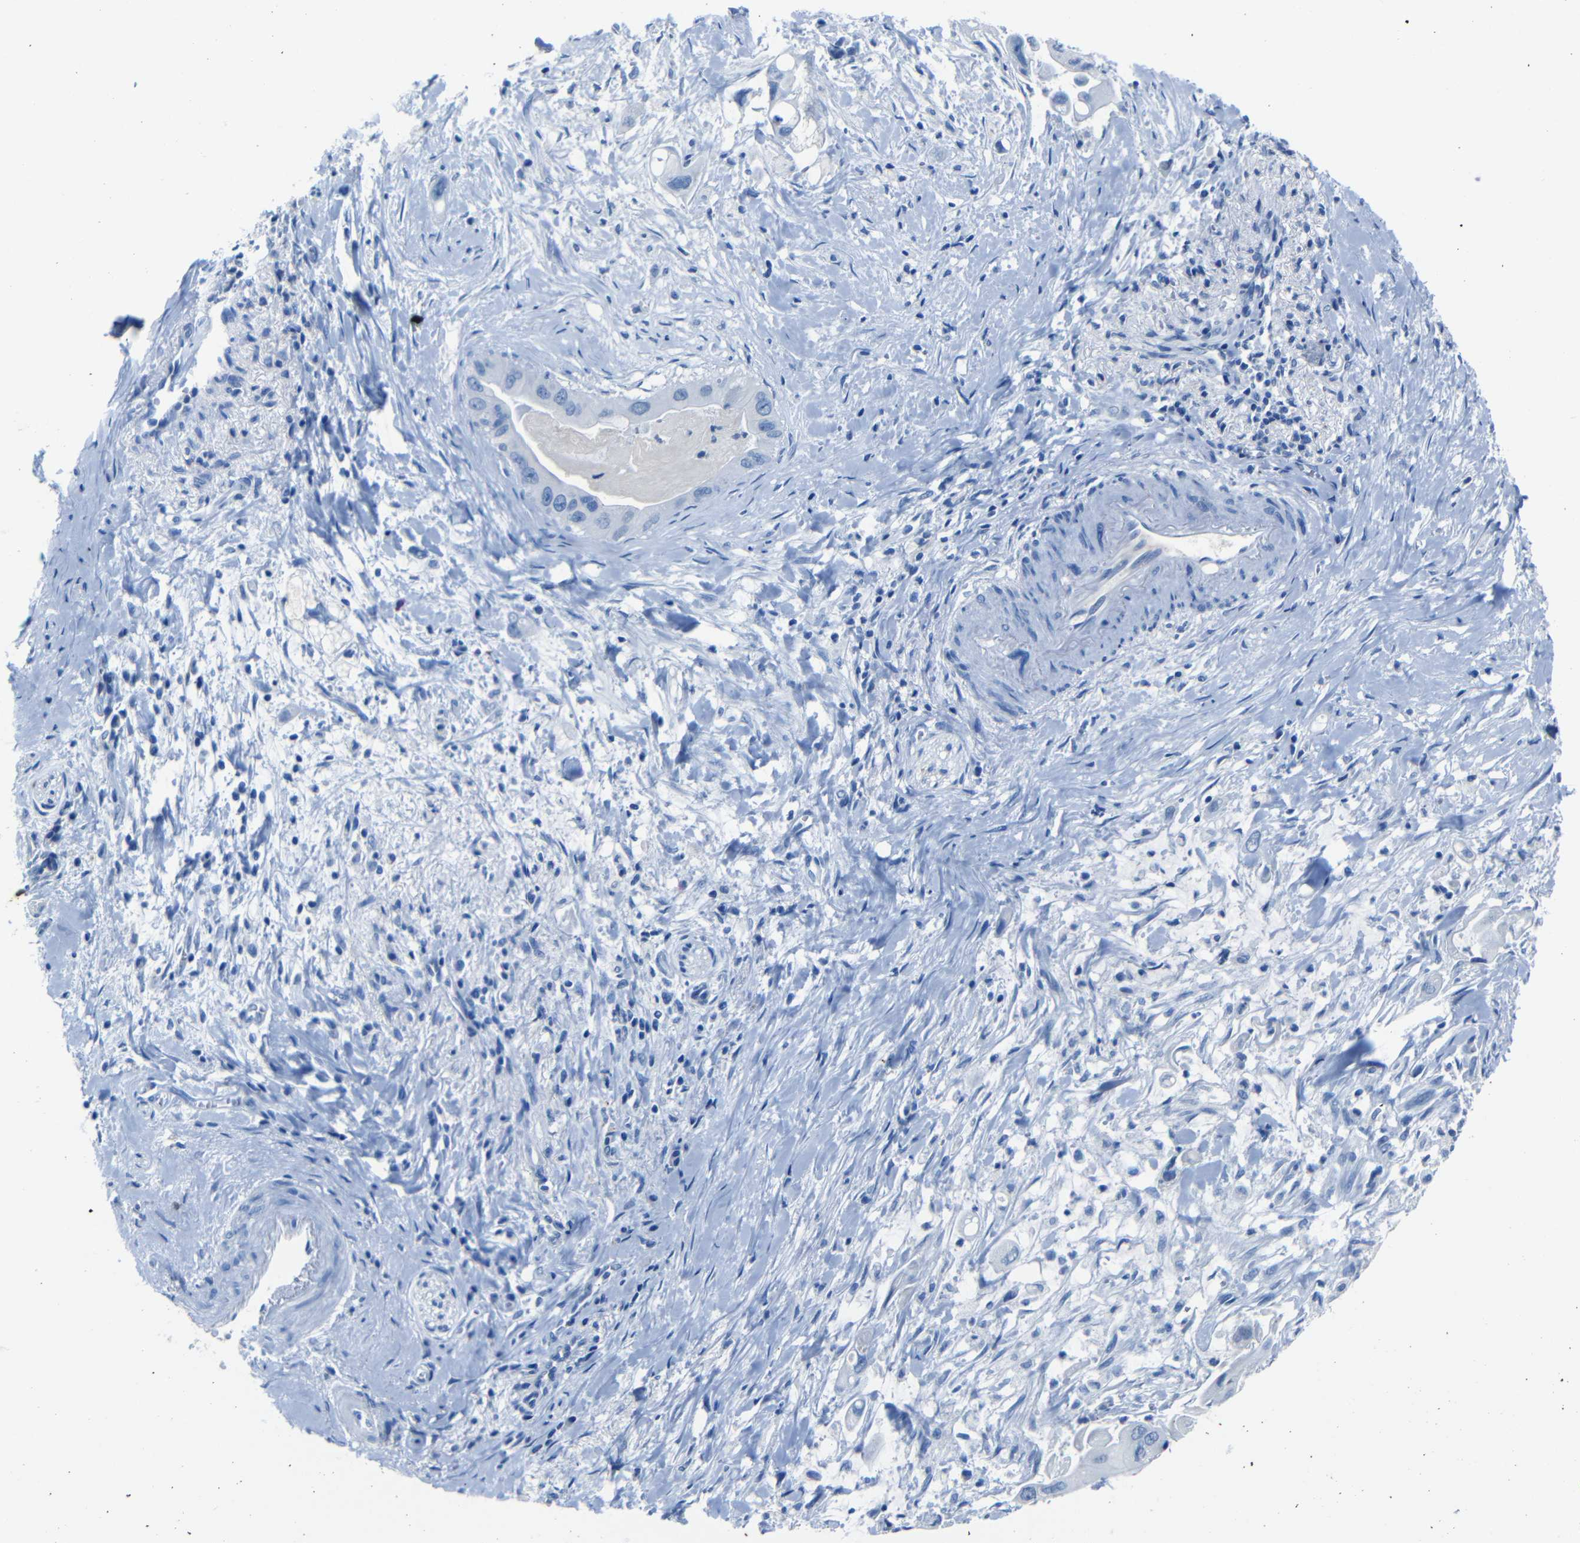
{"staining": {"intensity": "negative", "quantity": "none", "location": "none"}, "tissue": "pancreatic cancer", "cell_type": "Tumor cells", "image_type": "cancer", "snomed": [{"axis": "morphology", "description": "Adenocarcinoma, NOS"}, {"axis": "topography", "description": "Pancreas"}], "caption": "An IHC image of adenocarcinoma (pancreatic) is shown. There is no staining in tumor cells of adenocarcinoma (pancreatic).", "gene": "CLDN11", "patient": {"sex": "male", "age": 55}}